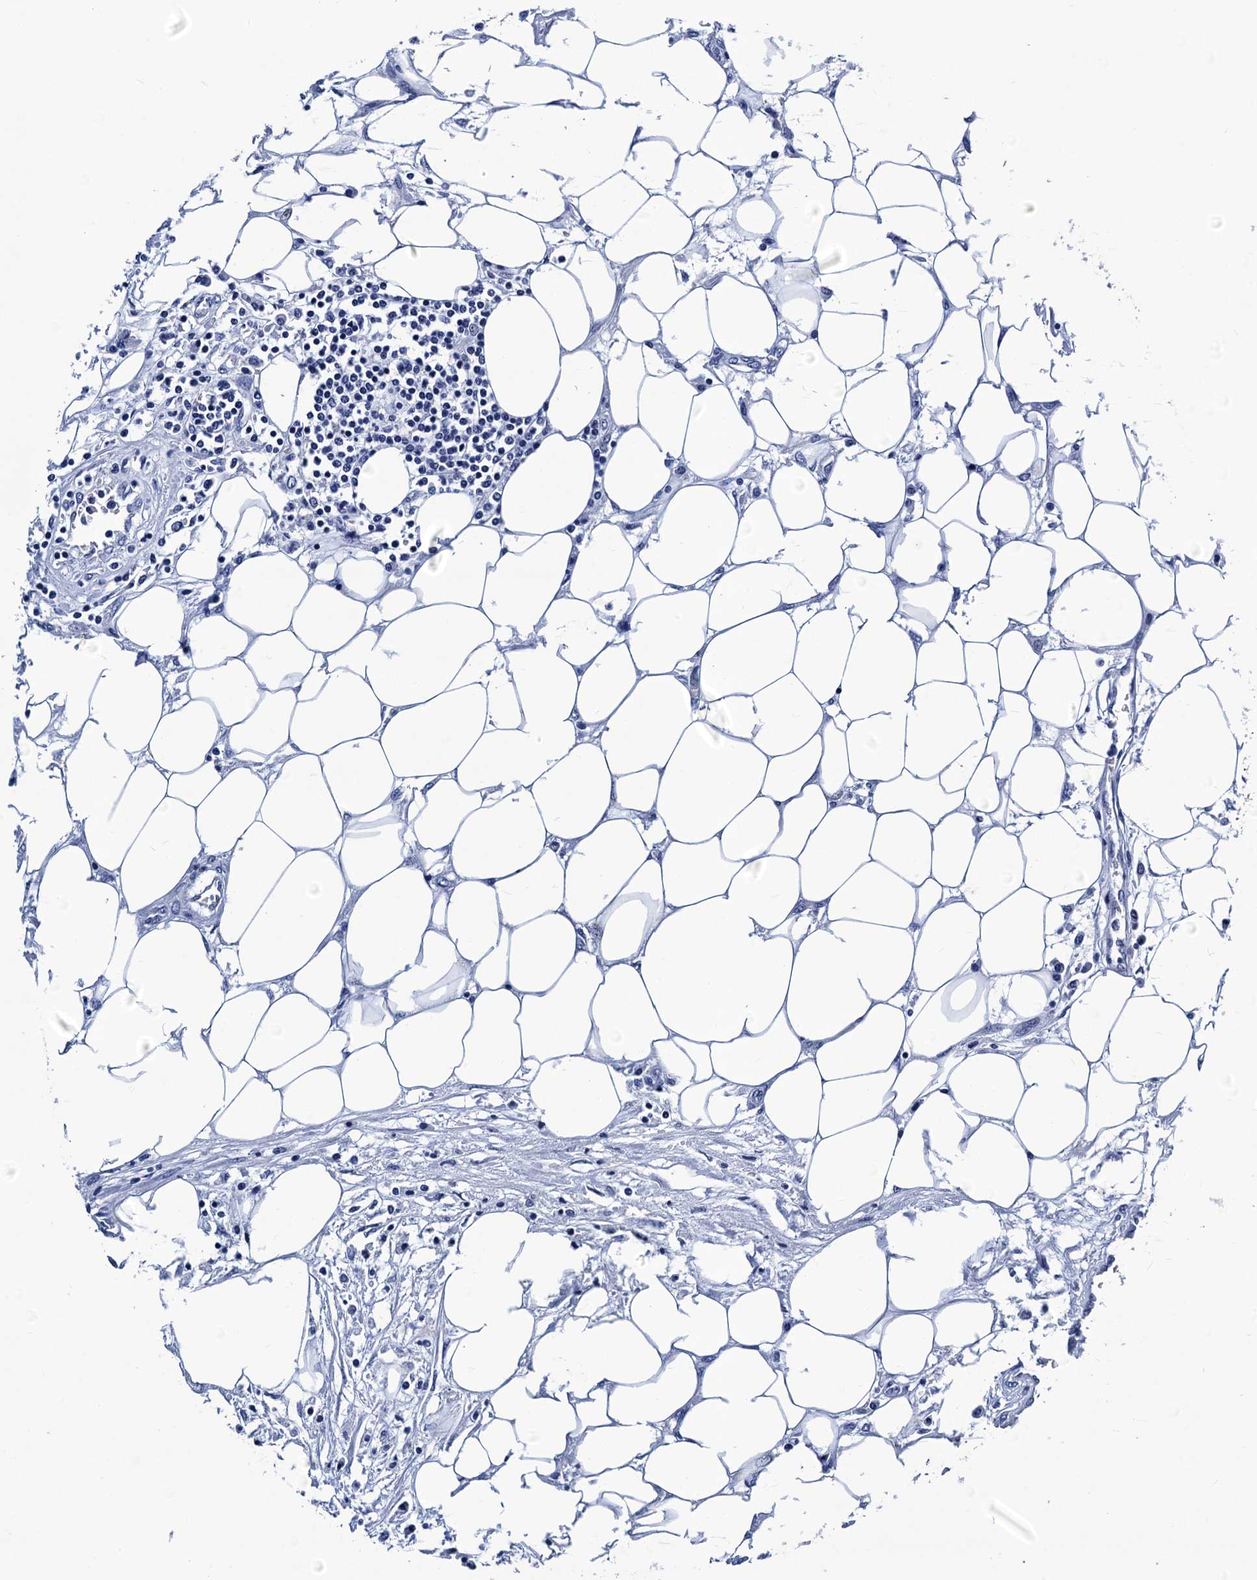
{"staining": {"intensity": "negative", "quantity": "none", "location": "none"}, "tissue": "colorectal cancer", "cell_type": "Tumor cells", "image_type": "cancer", "snomed": [{"axis": "morphology", "description": "Adenocarcinoma, NOS"}, {"axis": "topography", "description": "Colon"}], "caption": "The immunohistochemistry image has no significant positivity in tumor cells of colorectal cancer tissue.", "gene": "LRRC30", "patient": {"sex": "male", "age": 71}}